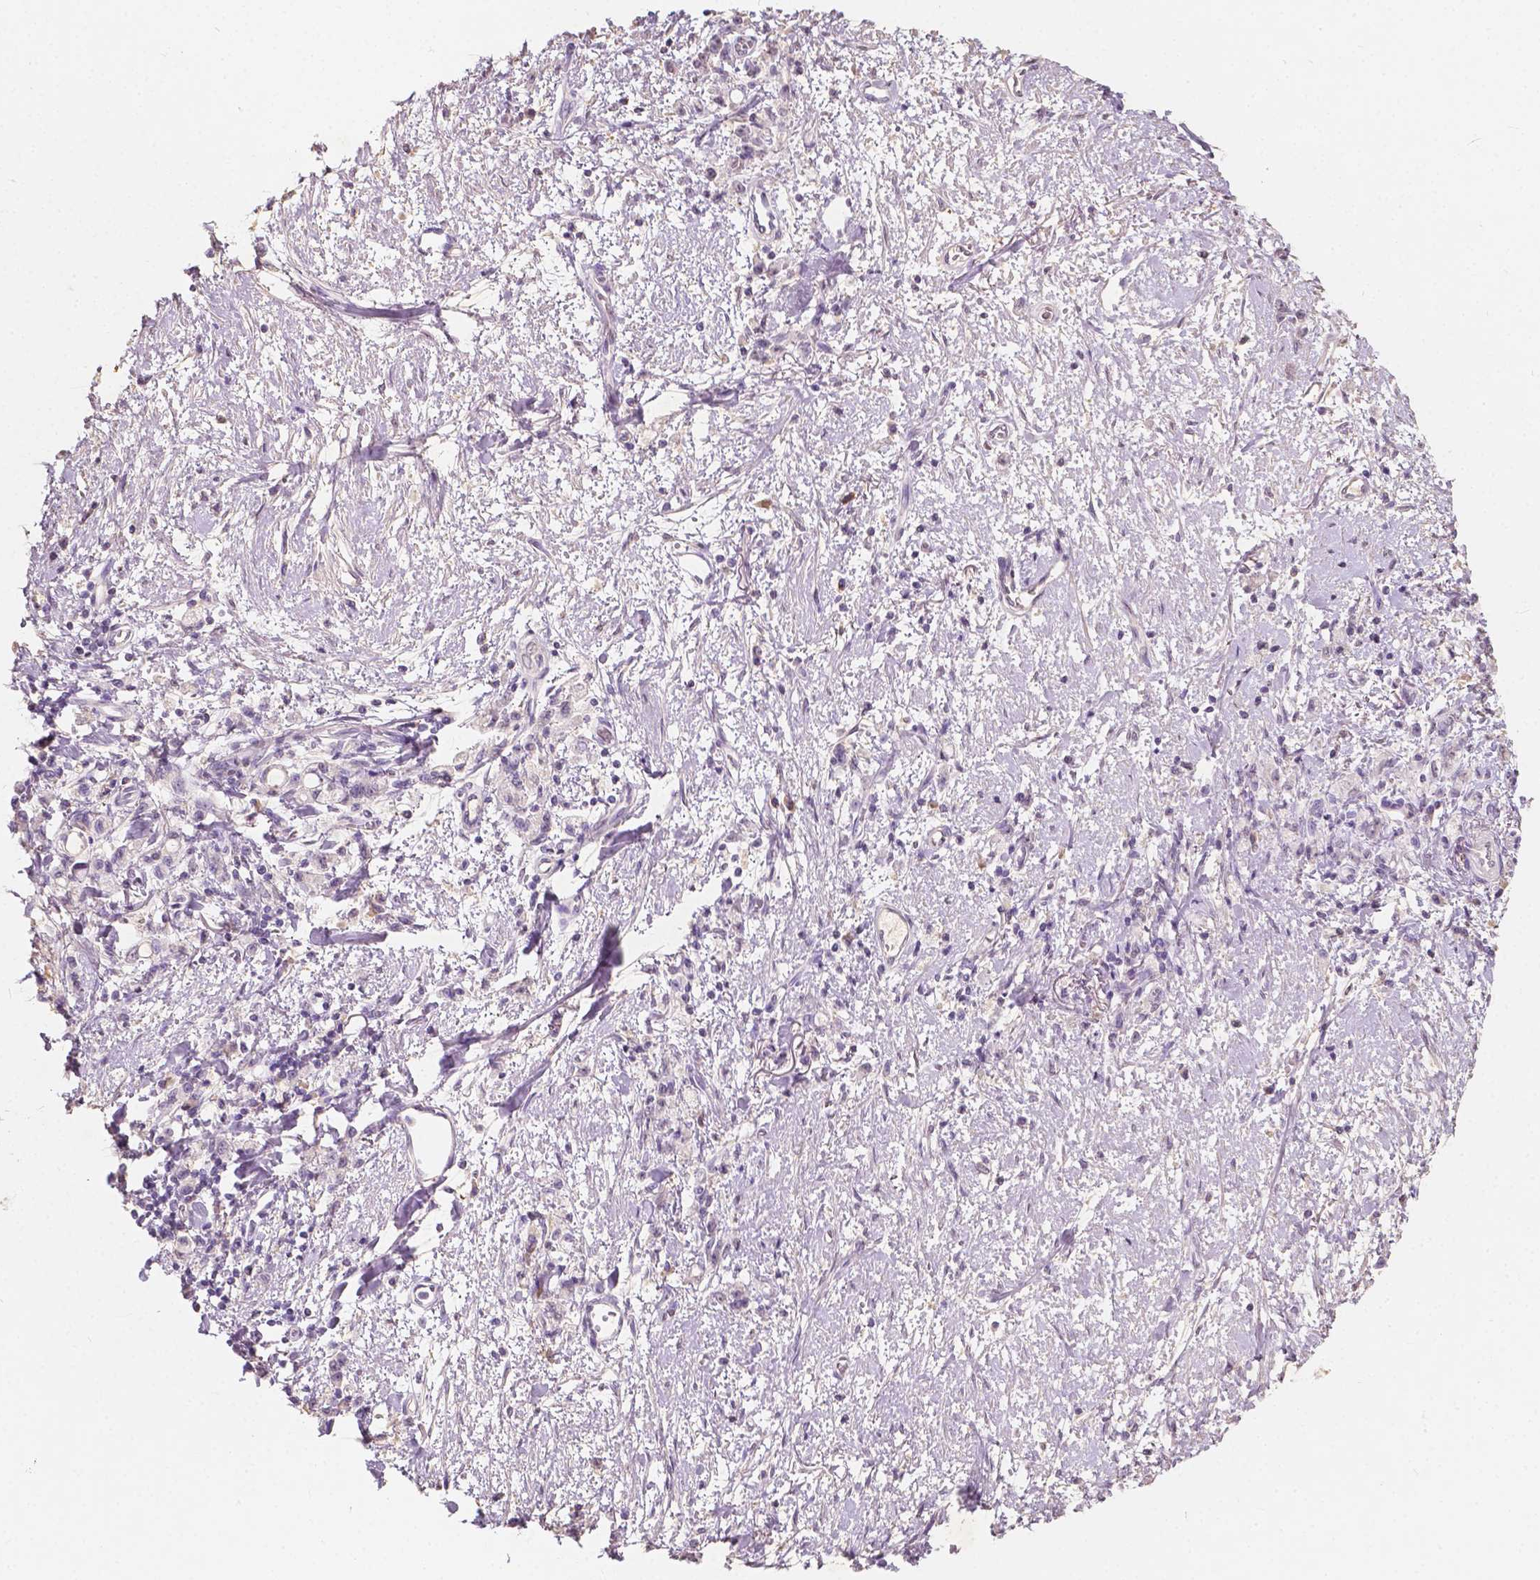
{"staining": {"intensity": "negative", "quantity": "none", "location": "none"}, "tissue": "stomach cancer", "cell_type": "Tumor cells", "image_type": "cancer", "snomed": [{"axis": "morphology", "description": "Adenocarcinoma, NOS"}, {"axis": "topography", "description": "Stomach"}], "caption": "This histopathology image is of stomach adenocarcinoma stained with immunohistochemistry (IHC) to label a protein in brown with the nuclei are counter-stained blue. There is no staining in tumor cells.", "gene": "SOX15", "patient": {"sex": "male", "age": 77}}